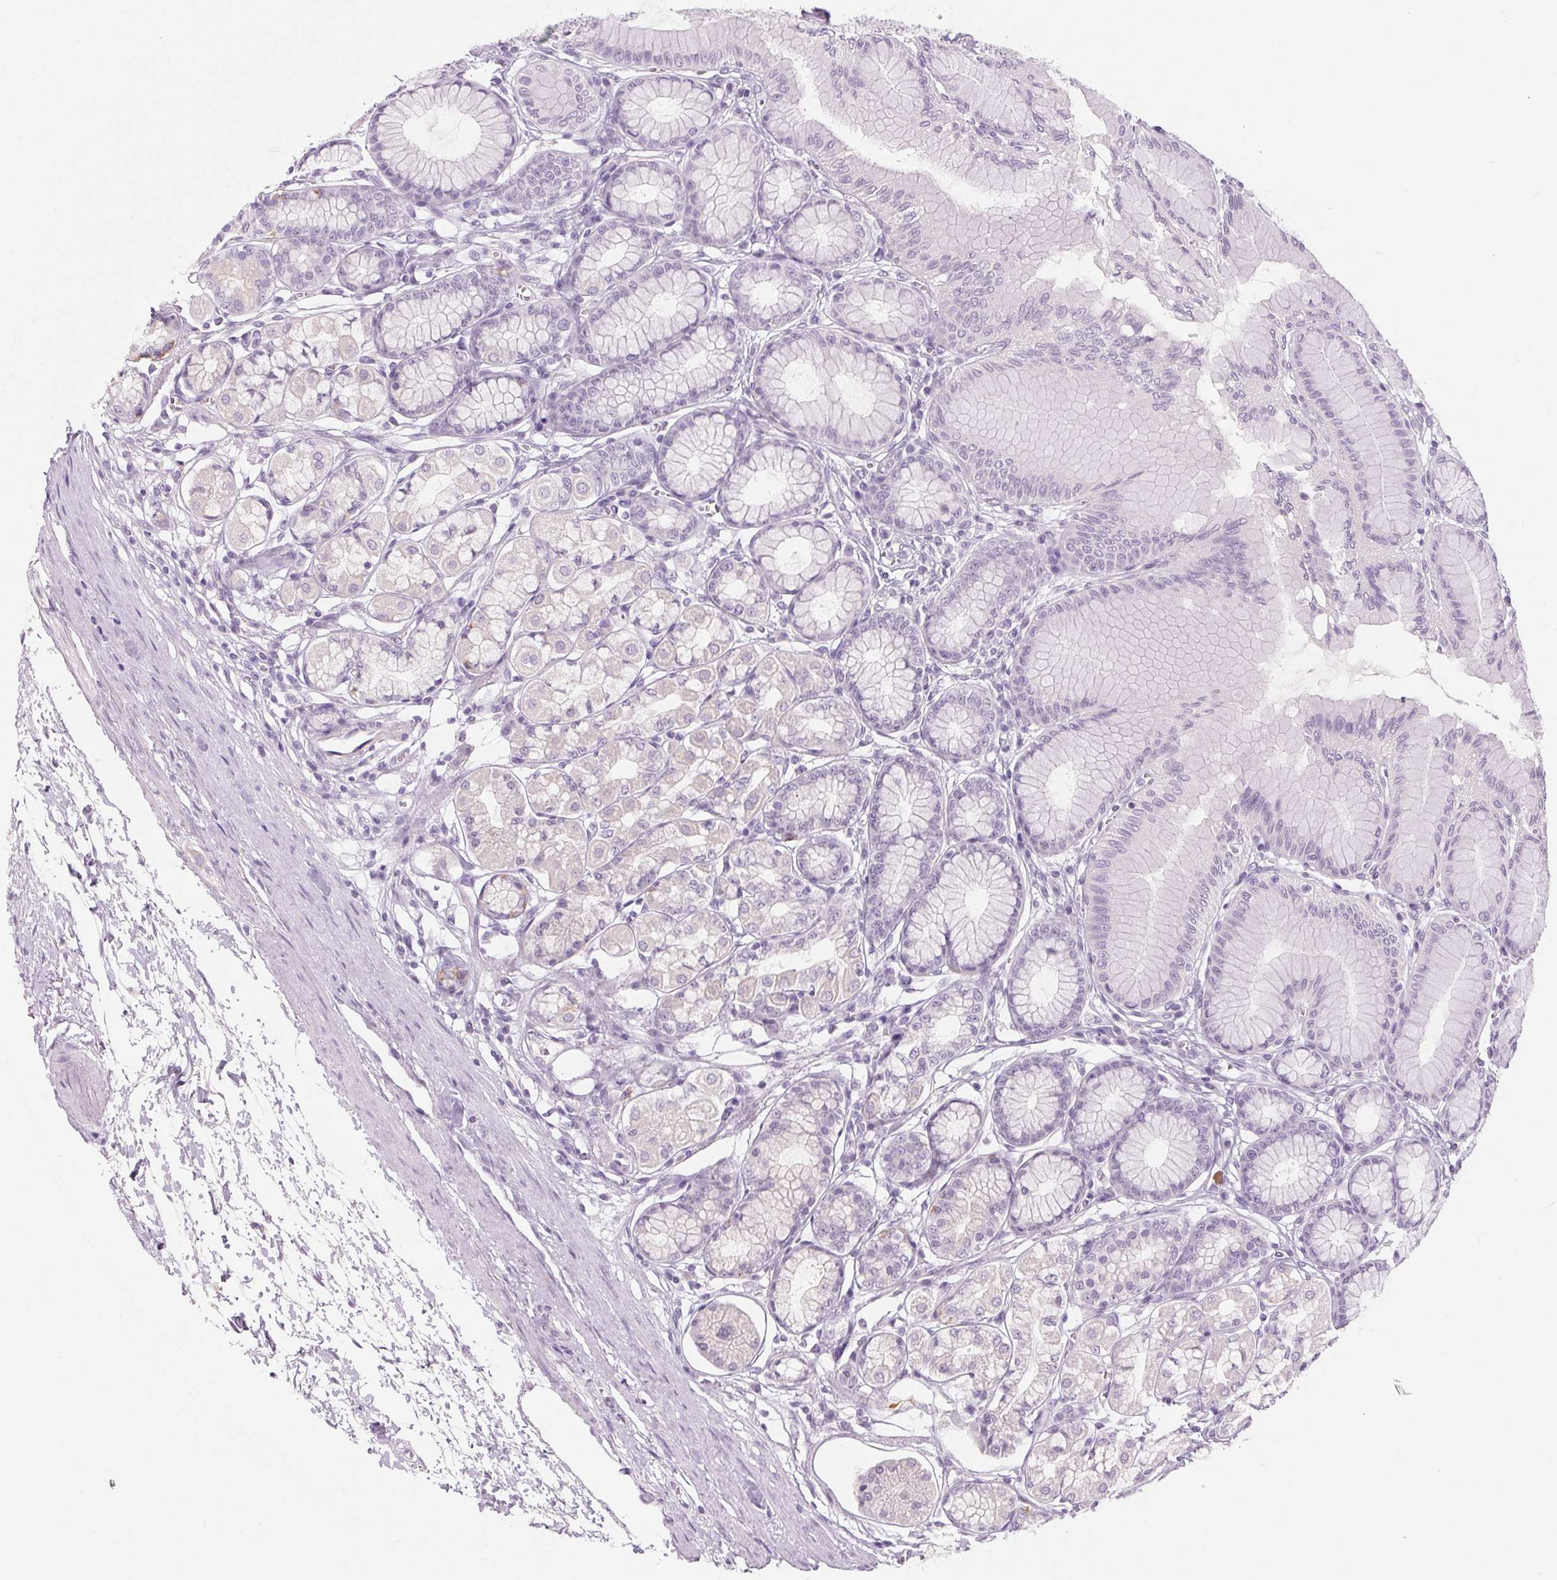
{"staining": {"intensity": "negative", "quantity": "none", "location": "none"}, "tissue": "stomach", "cell_type": "Glandular cells", "image_type": "normal", "snomed": [{"axis": "morphology", "description": "Normal tissue, NOS"}, {"axis": "topography", "description": "Stomach"}, {"axis": "topography", "description": "Stomach, lower"}], "caption": "IHC of unremarkable human stomach displays no staining in glandular cells.", "gene": "RPTN", "patient": {"sex": "male", "age": 76}}